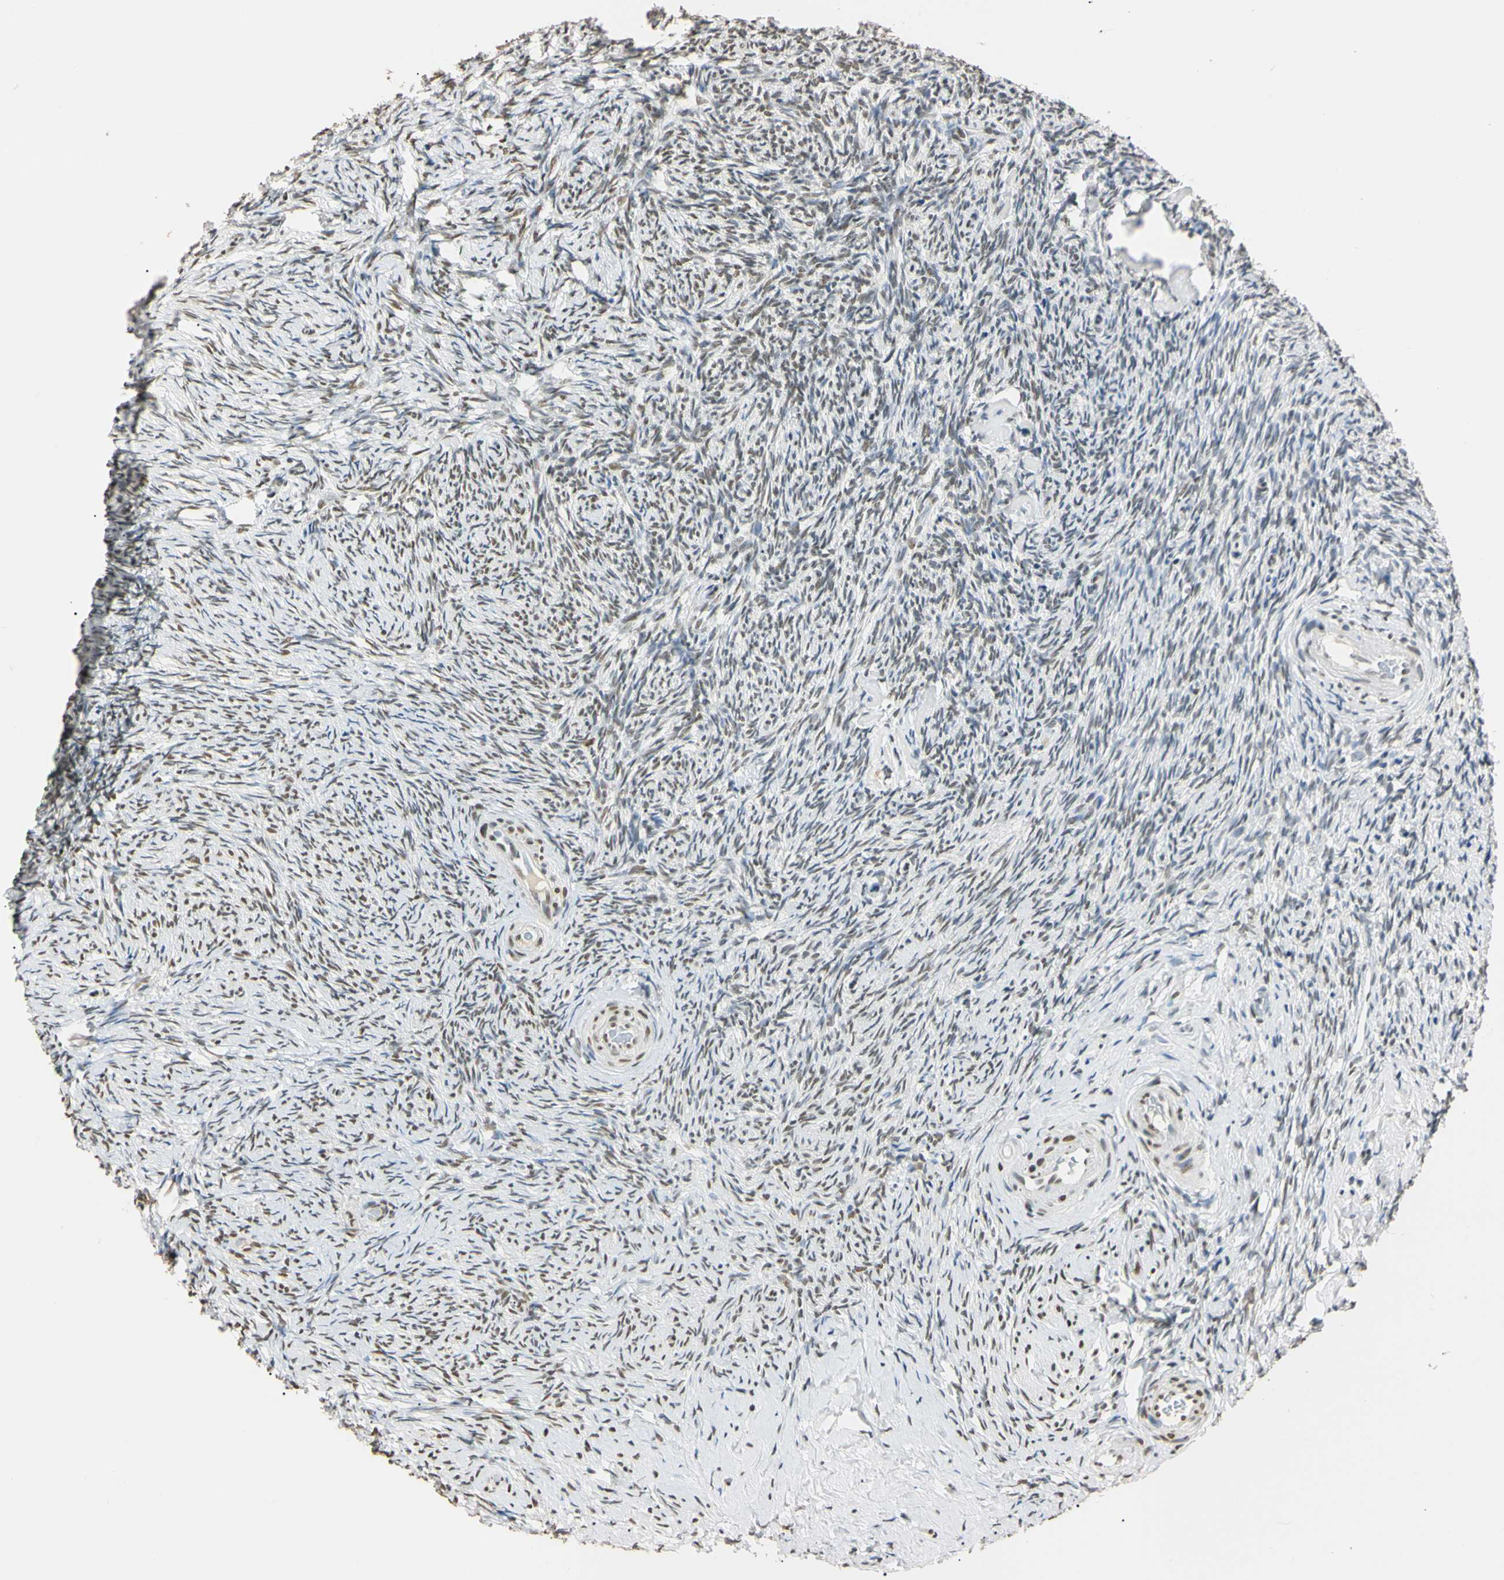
{"staining": {"intensity": "moderate", "quantity": ">75%", "location": "nuclear"}, "tissue": "ovary", "cell_type": "Ovarian stroma cells", "image_type": "normal", "snomed": [{"axis": "morphology", "description": "Normal tissue, NOS"}, {"axis": "topography", "description": "Ovary"}], "caption": "Protein staining of unremarkable ovary demonstrates moderate nuclear expression in about >75% of ovarian stroma cells.", "gene": "SMARCA5", "patient": {"sex": "female", "age": 60}}